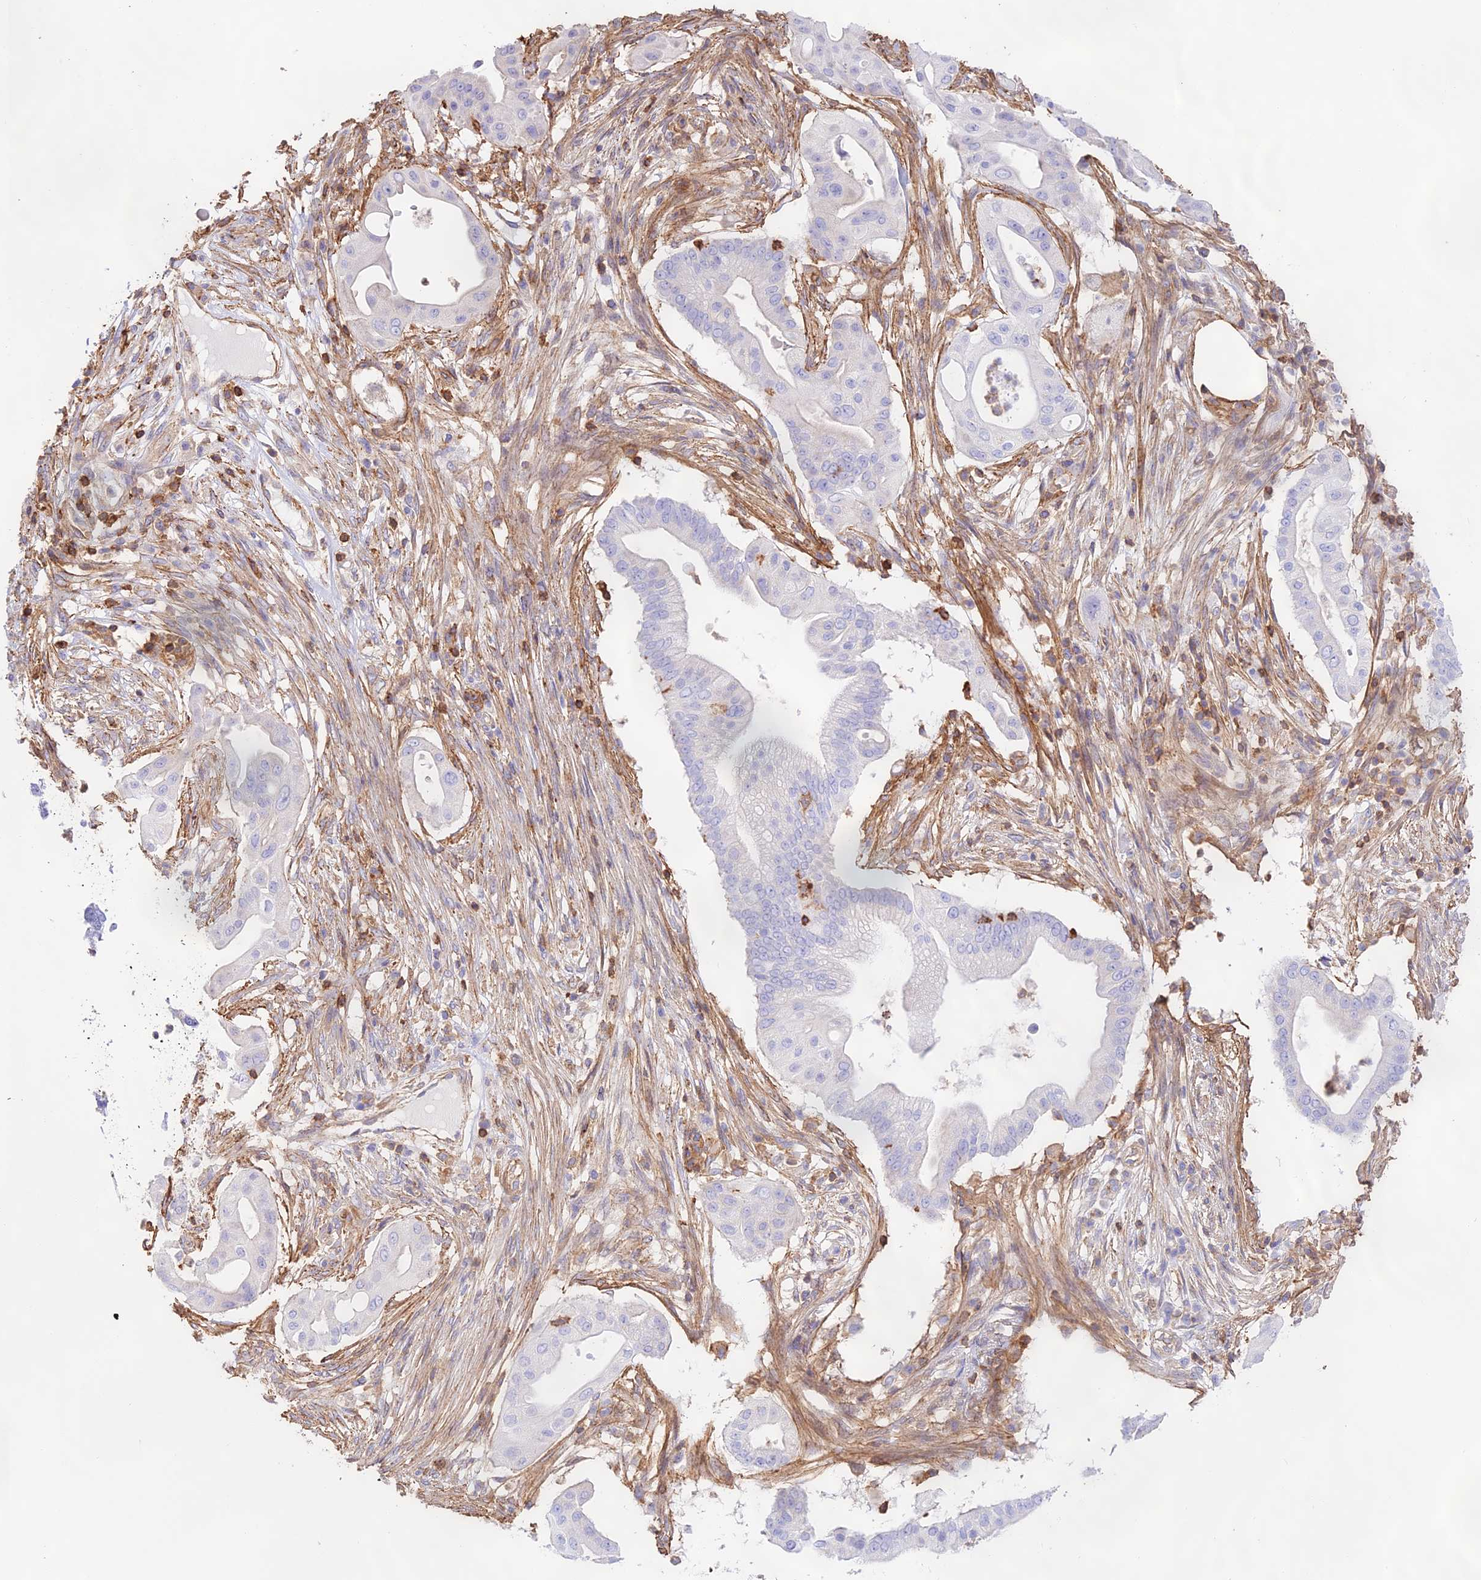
{"staining": {"intensity": "negative", "quantity": "none", "location": "none"}, "tissue": "pancreatic cancer", "cell_type": "Tumor cells", "image_type": "cancer", "snomed": [{"axis": "morphology", "description": "Adenocarcinoma, NOS"}, {"axis": "topography", "description": "Pancreas"}], "caption": "This micrograph is of pancreatic cancer stained with immunohistochemistry (IHC) to label a protein in brown with the nuclei are counter-stained blue. There is no expression in tumor cells.", "gene": "DENND1C", "patient": {"sex": "male", "age": 68}}